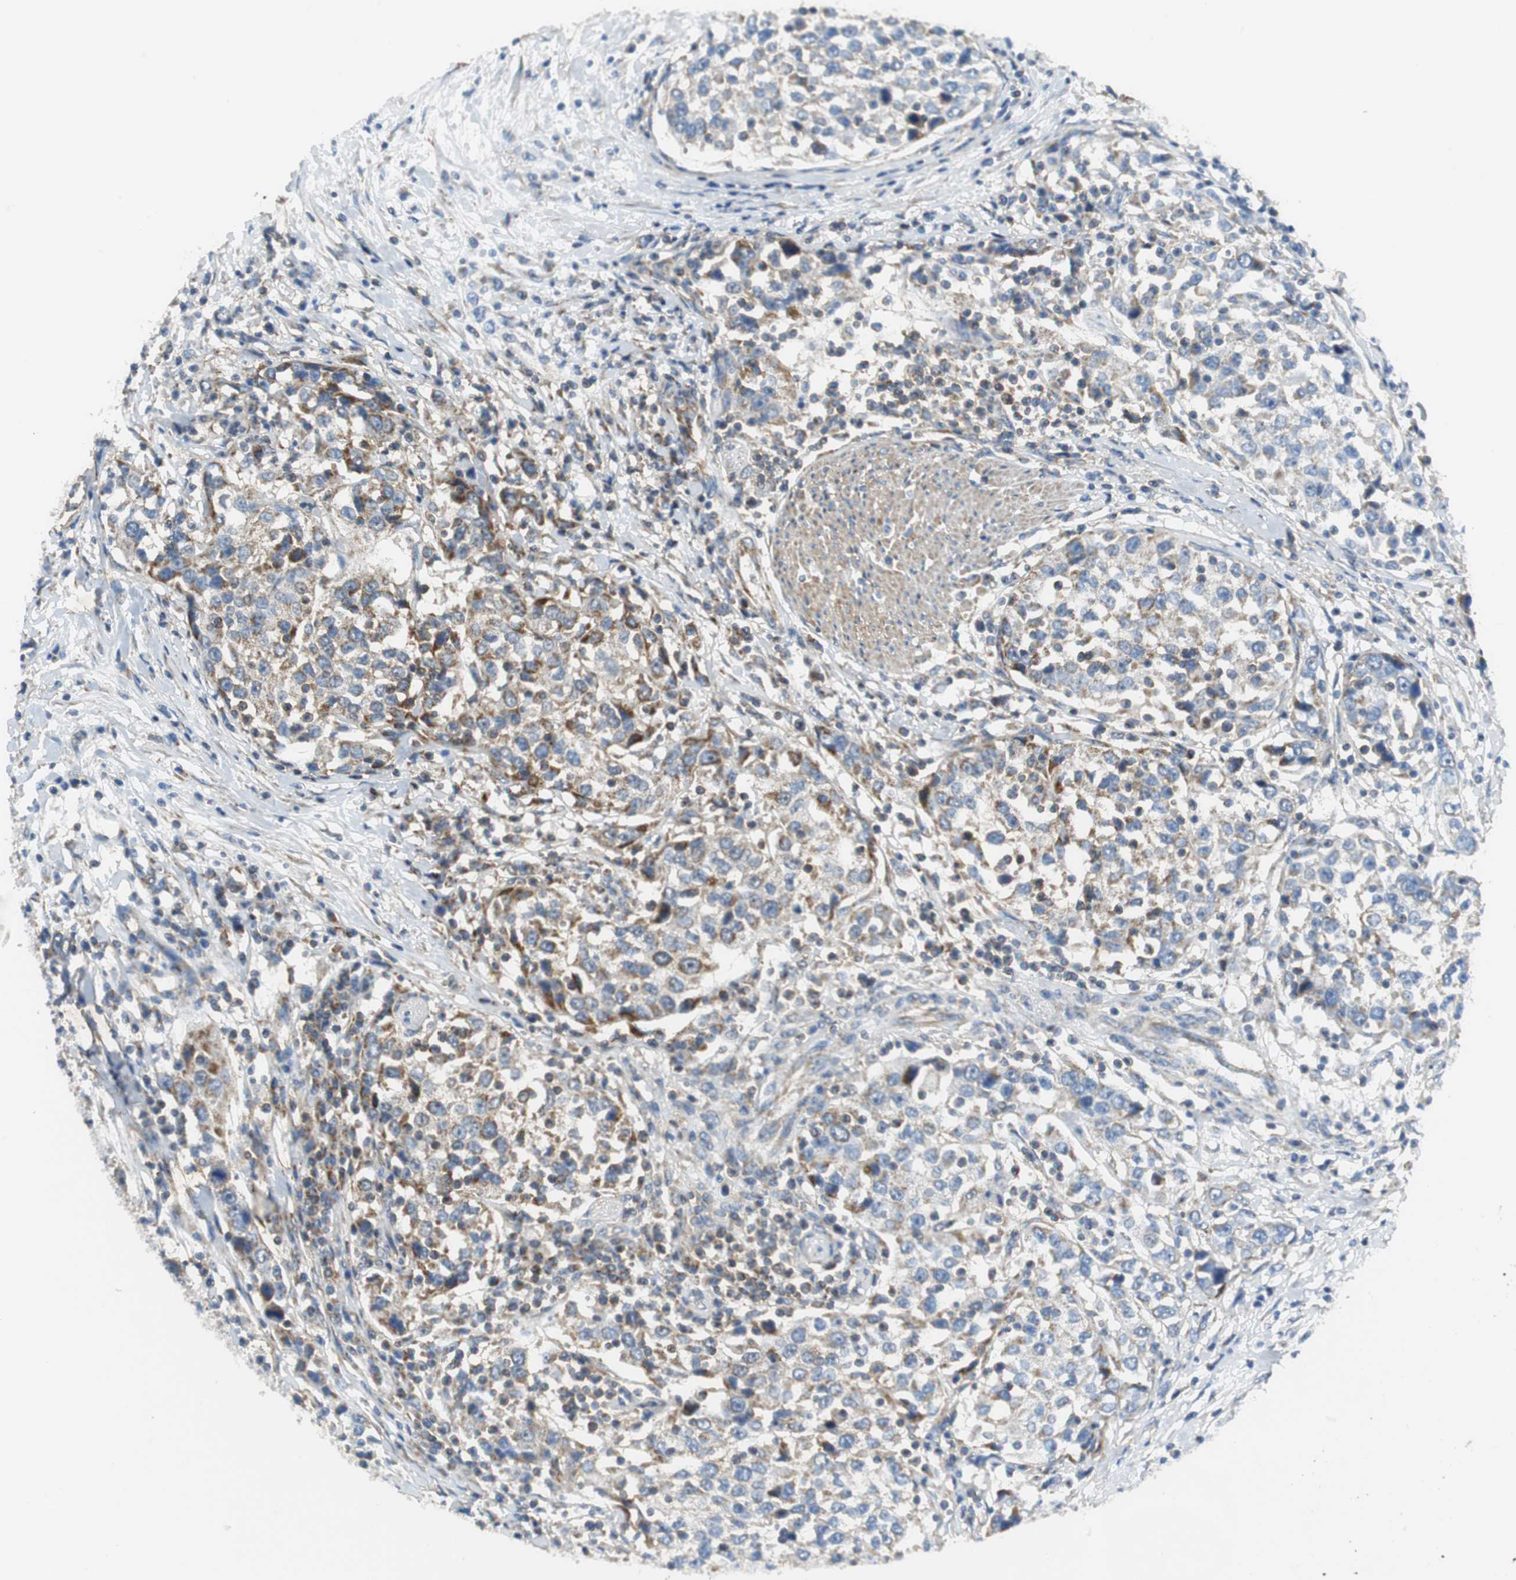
{"staining": {"intensity": "weak", "quantity": "25%-75%", "location": "cytoplasmic/membranous"}, "tissue": "urothelial cancer", "cell_type": "Tumor cells", "image_type": "cancer", "snomed": [{"axis": "morphology", "description": "Urothelial carcinoma, High grade"}, {"axis": "topography", "description": "Urinary bladder"}], "caption": "A photomicrograph showing weak cytoplasmic/membranous expression in about 25%-75% of tumor cells in high-grade urothelial carcinoma, as visualized by brown immunohistochemical staining.", "gene": "NNT", "patient": {"sex": "female", "age": 80}}